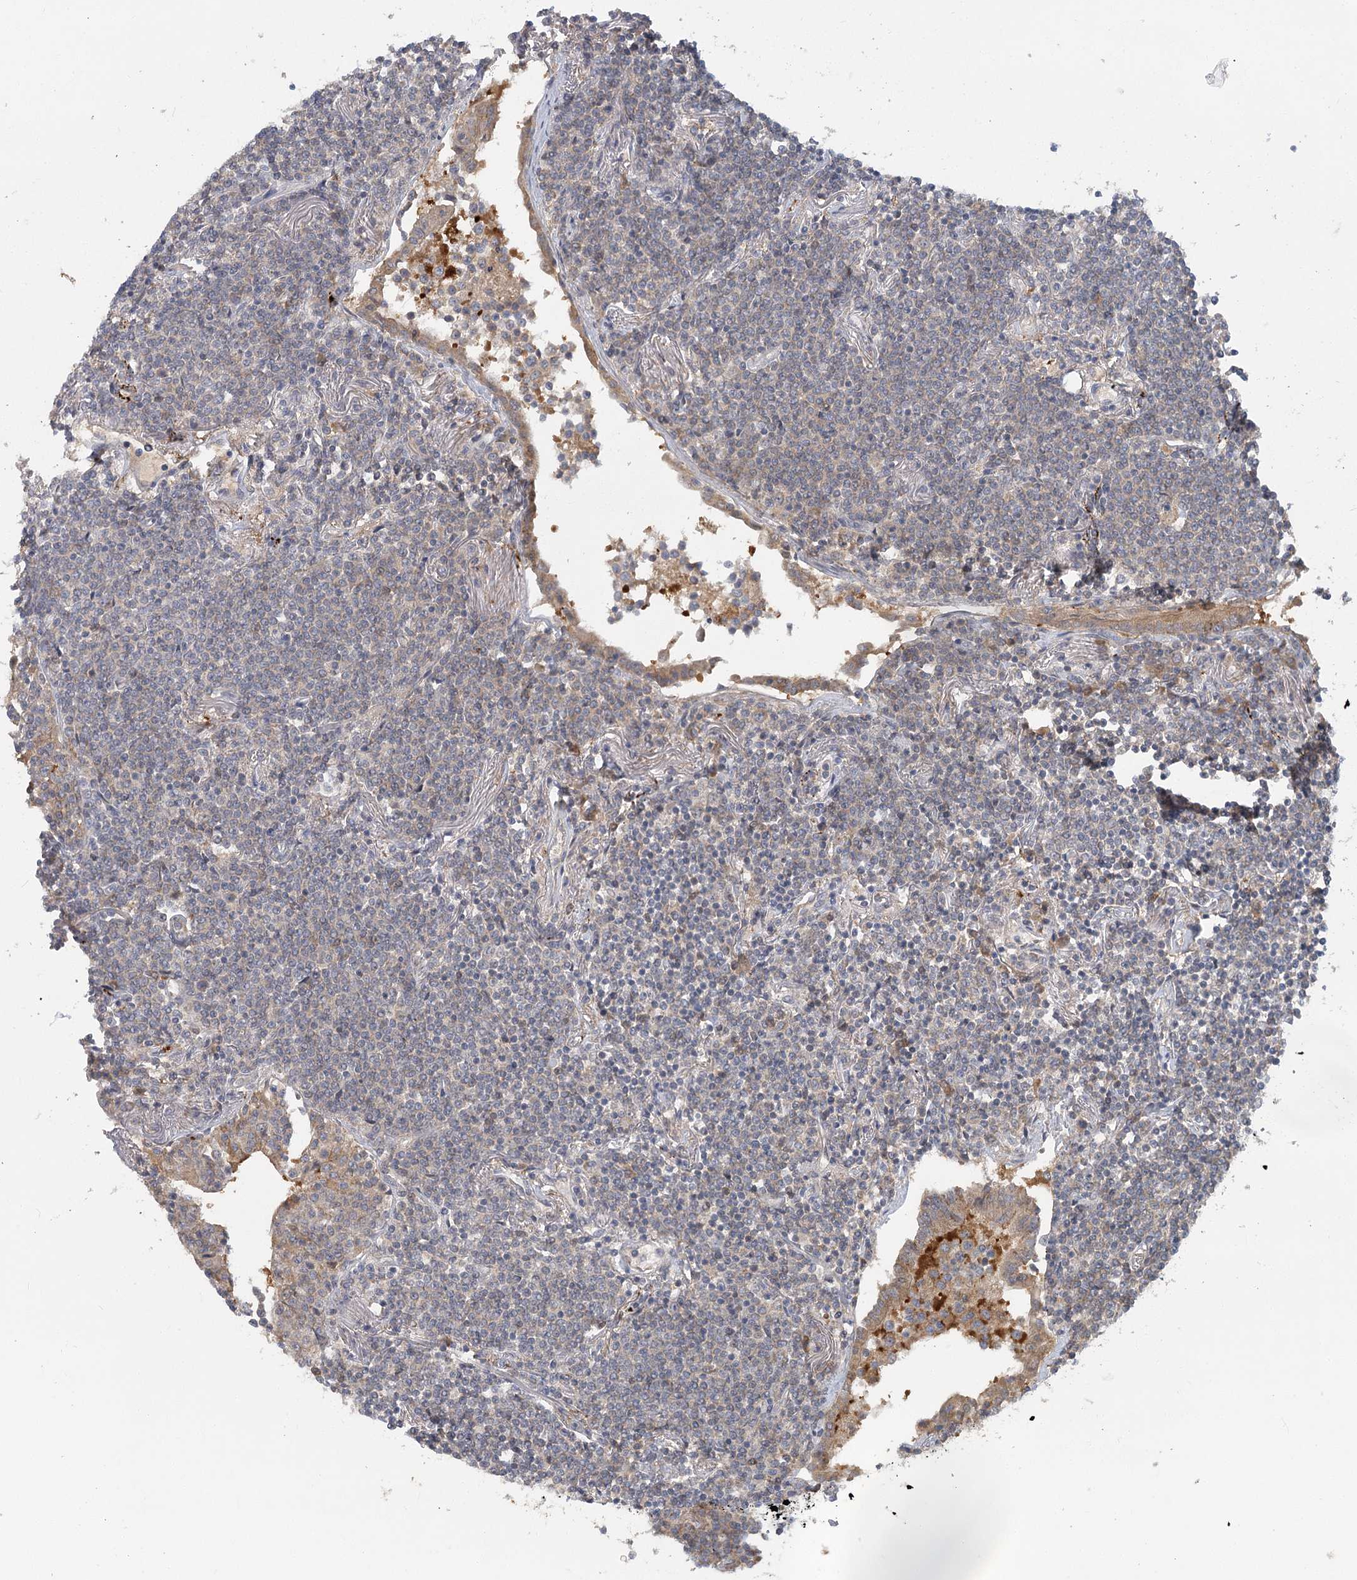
{"staining": {"intensity": "negative", "quantity": "none", "location": "none"}, "tissue": "lymphoma", "cell_type": "Tumor cells", "image_type": "cancer", "snomed": [{"axis": "morphology", "description": "Malignant lymphoma, non-Hodgkin's type, Low grade"}, {"axis": "topography", "description": "Lung"}], "caption": "The immunohistochemistry (IHC) photomicrograph has no significant positivity in tumor cells of malignant lymphoma, non-Hodgkin's type (low-grade) tissue.", "gene": "PYROXD2", "patient": {"sex": "female", "age": 71}}